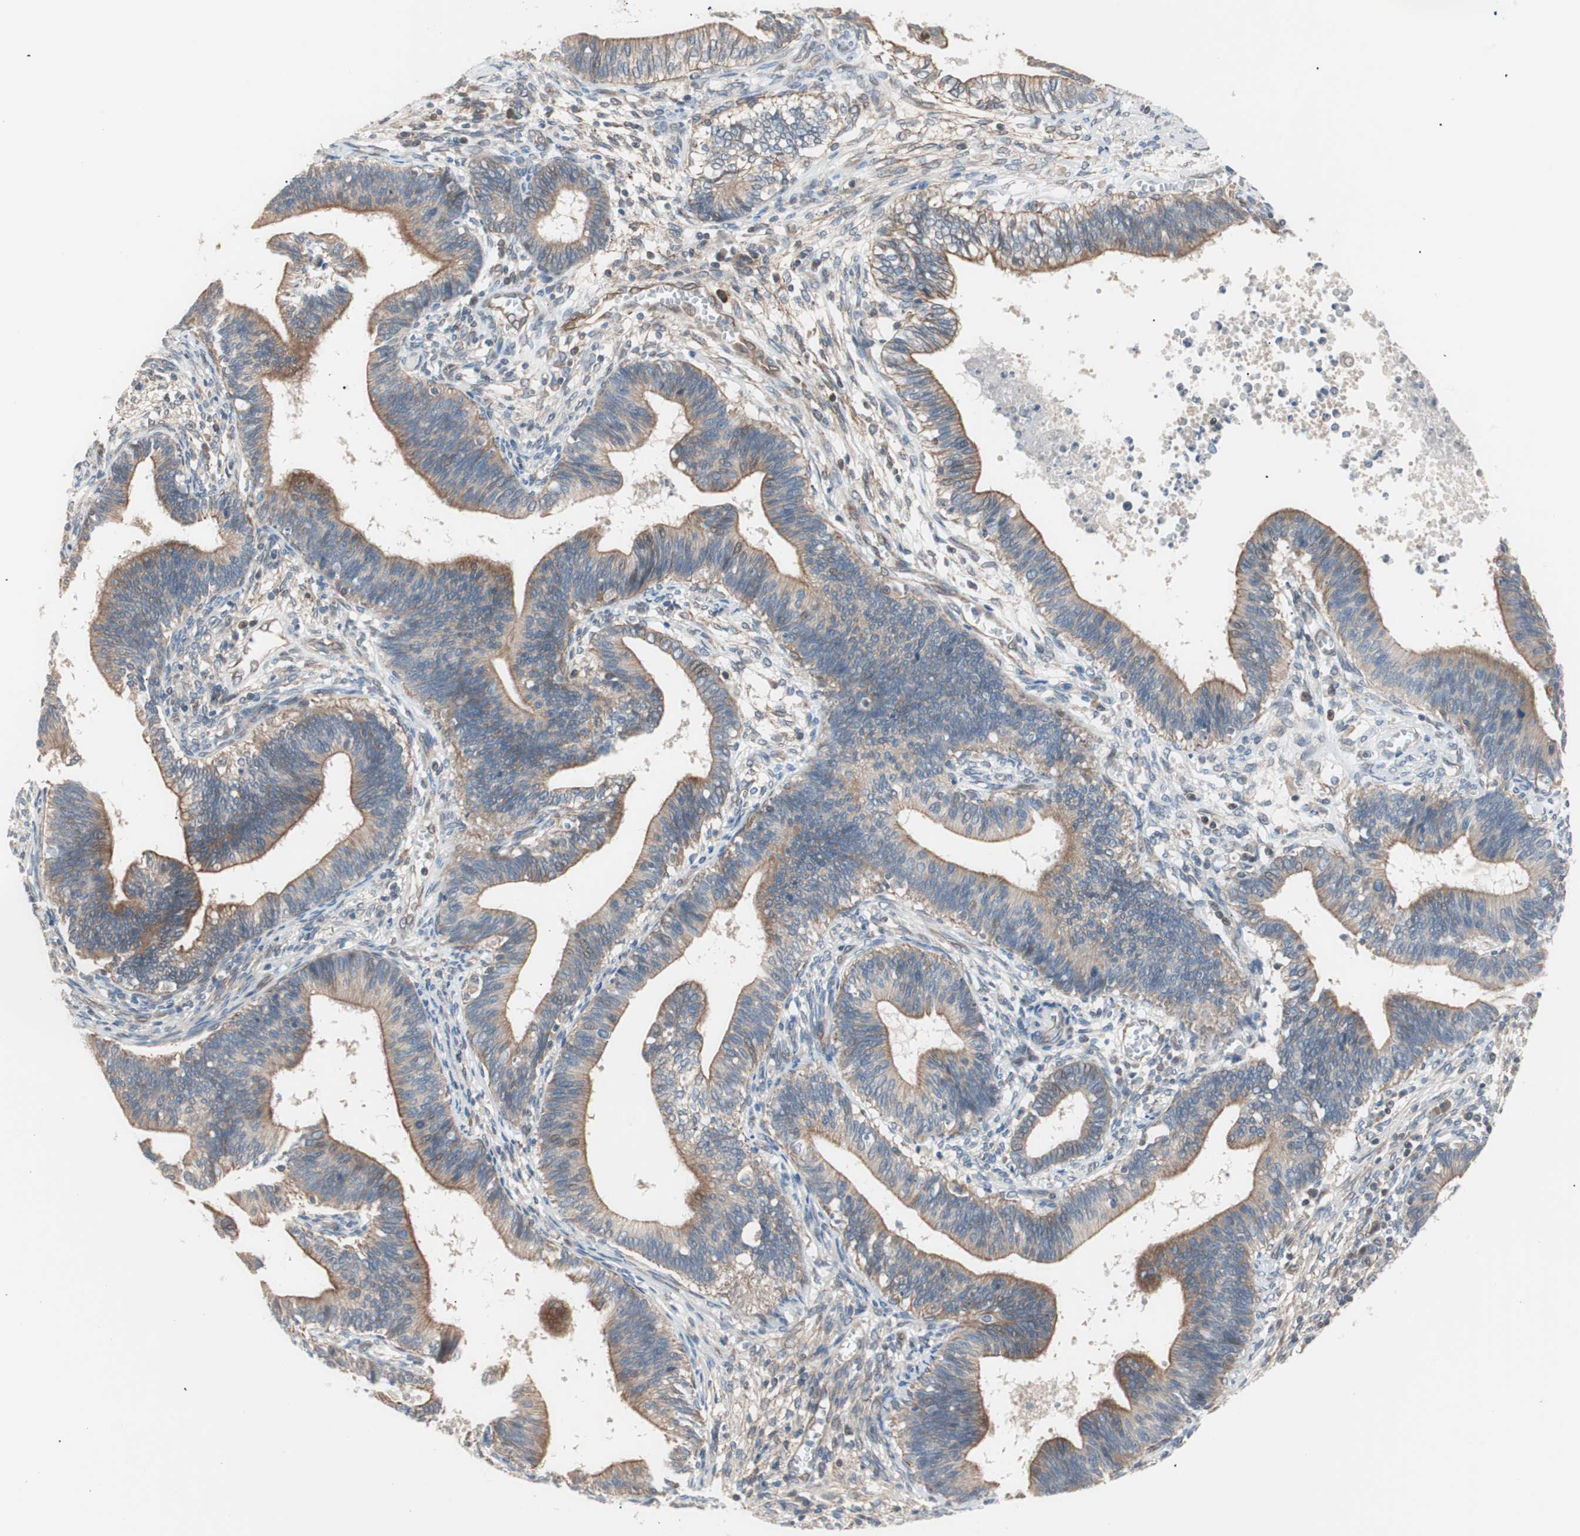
{"staining": {"intensity": "moderate", "quantity": "25%-75%", "location": "cytoplasmic/membranous"}, "tissue": "cervical cancer", "cell_type": "Tumor cells", "image_type": "cancer", "snomed": [{"axis": "morphology", "description": "Adenocarcinoma, NOS"}, {"axis": "topography", "description": "Cervix"}], "caption": "Protein positivity by immunohistochemistry (IHC) demonstrates moderate cytoplasmic/membranous staining in approximately 25%-75% of tumor cells in cervical adenocarcinoma.", "gene": "SMG1", "patient": {"sex": "female", "age": 44}}